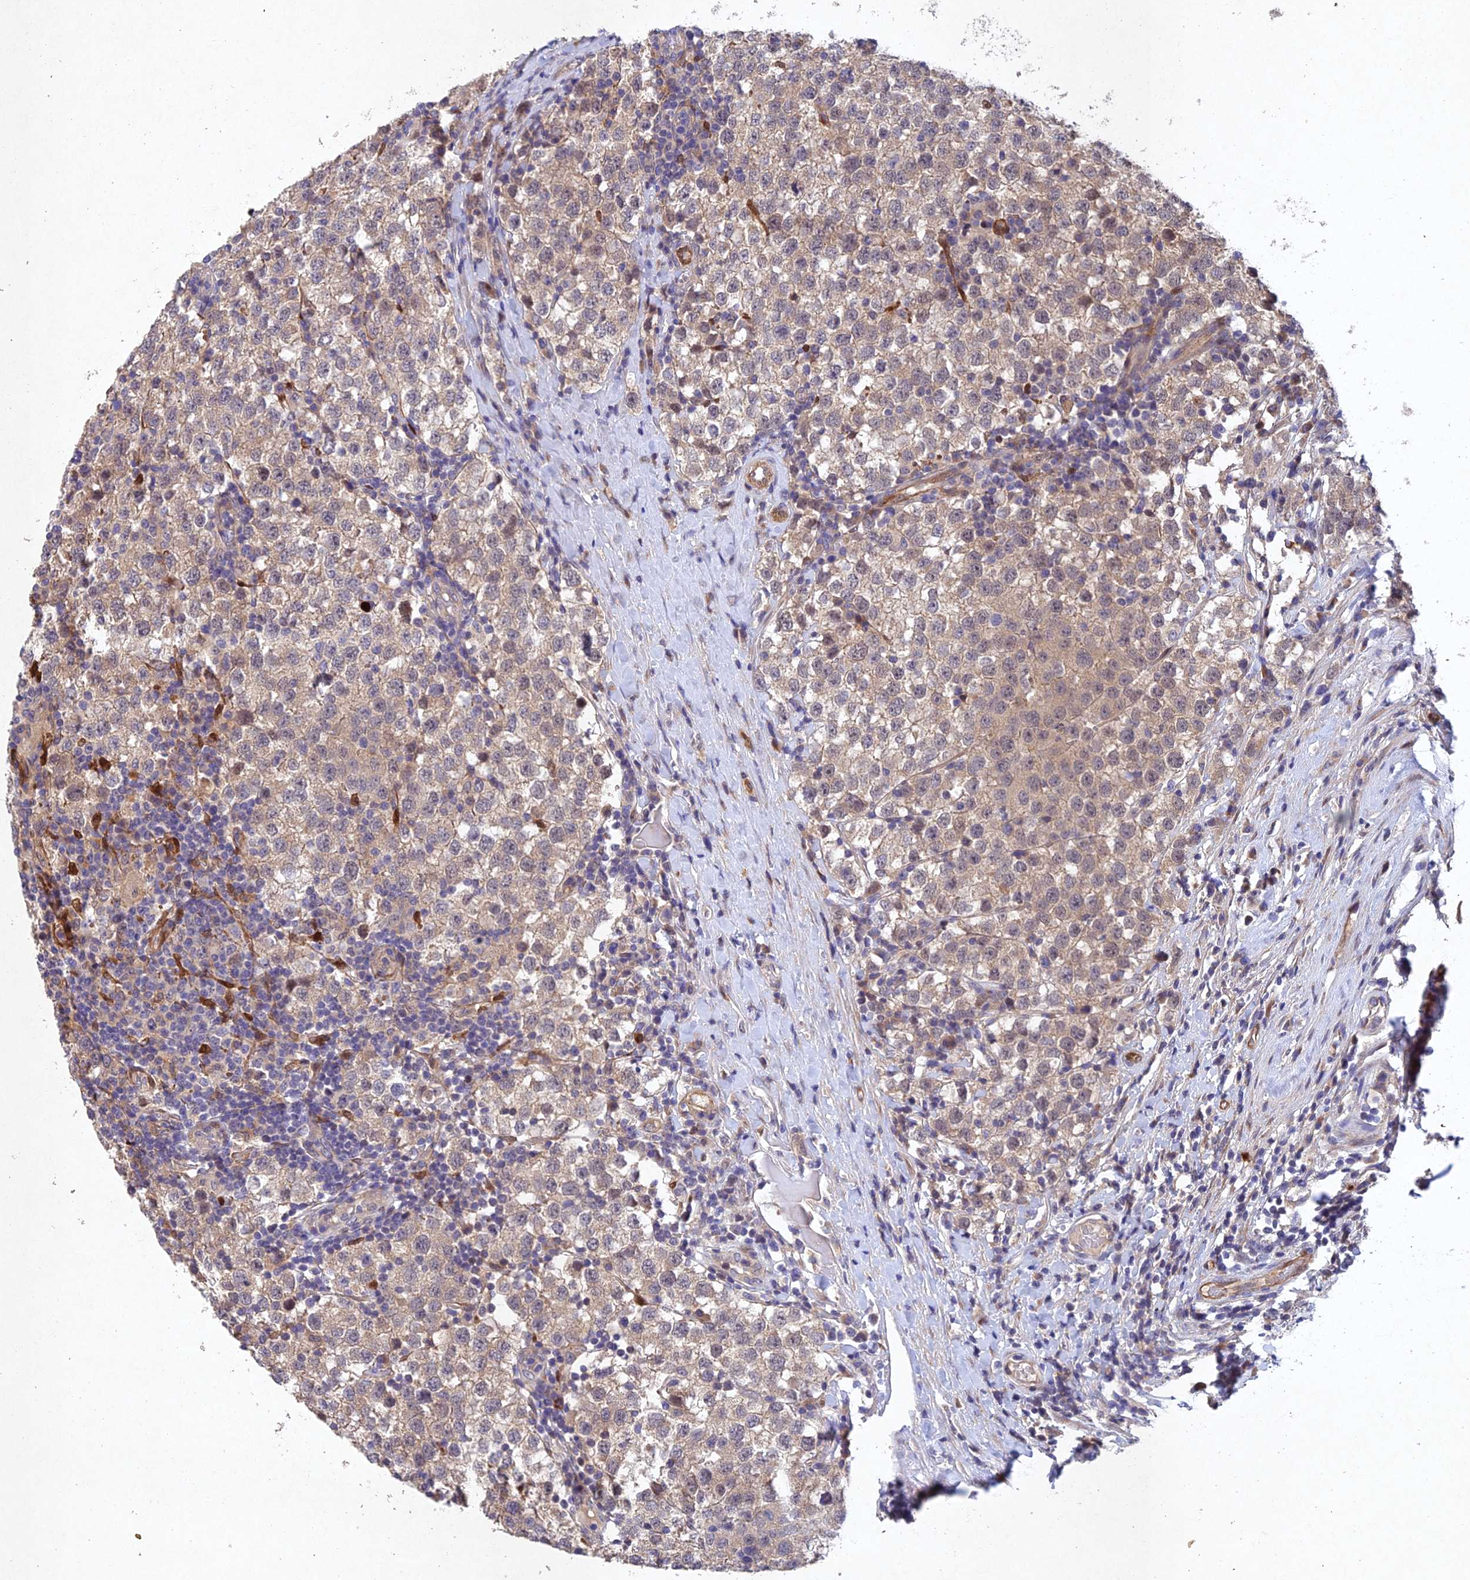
{"staining": {"intensity": "weak", "quantity": "25%-75%", "location": "cytoplasmic/membranous"}, "tissue": "testis cancer", "cell_type": "Tumor cells", "image_type": "cancer", "snomed": [{"axis": "morphology", "description": "Seminoma, NOS"}, {"axis": "topography", "description": "Testis"}], "caption": "Immunohistochemical staining of testis cancer (seminoma) displays low levels of weak cytoplasmic/membranous positivity in about 25%-75% of tumor cells. (Brightfield microscopy of DAB IHC at high magnification).", "gene": "NSMCE1", "patient": {"sex": "male", "age": 34}}